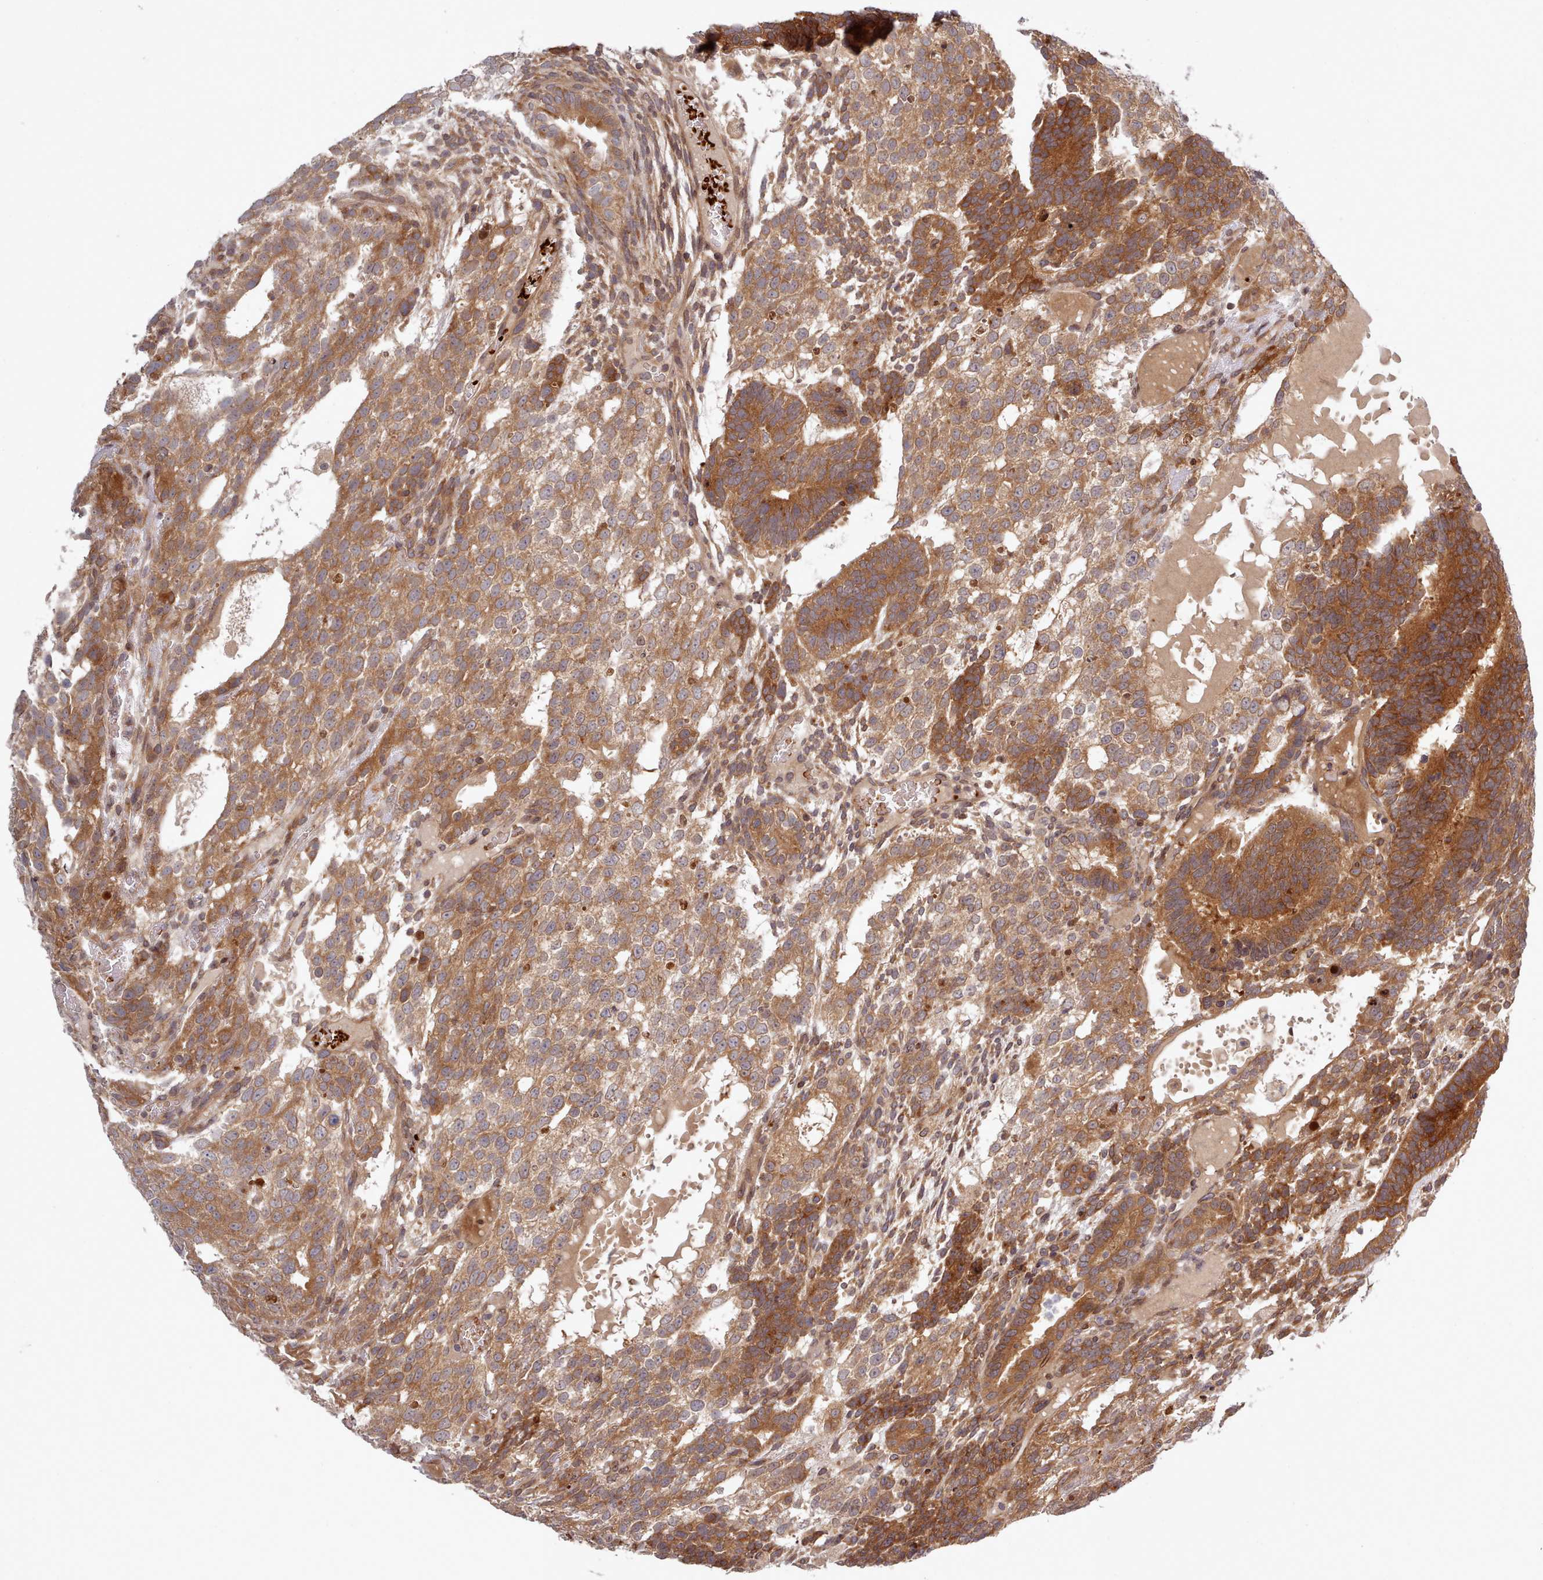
{"staining": {"intensity": "moderate", "quantity": ">75%", "location": "cytoplasmic/membranous"}, "tissue": "testis cancer", "cell_type": "Tumor cells", "image_type": "cancer", "snomed": [{"axis": "morphology", "description": "Carcinoma, Embryonal, NOS"}, {"axis": "topography", "description": "Testis"}], "caption": "A medium amount of moderate cytoplasmic/membranous staining is present in approximately >75% of tumor cells in embryonal carcinoma (testis) tissue.", "gene": "UBE2G1", "patient": {"sex": "male", "age": 23}}